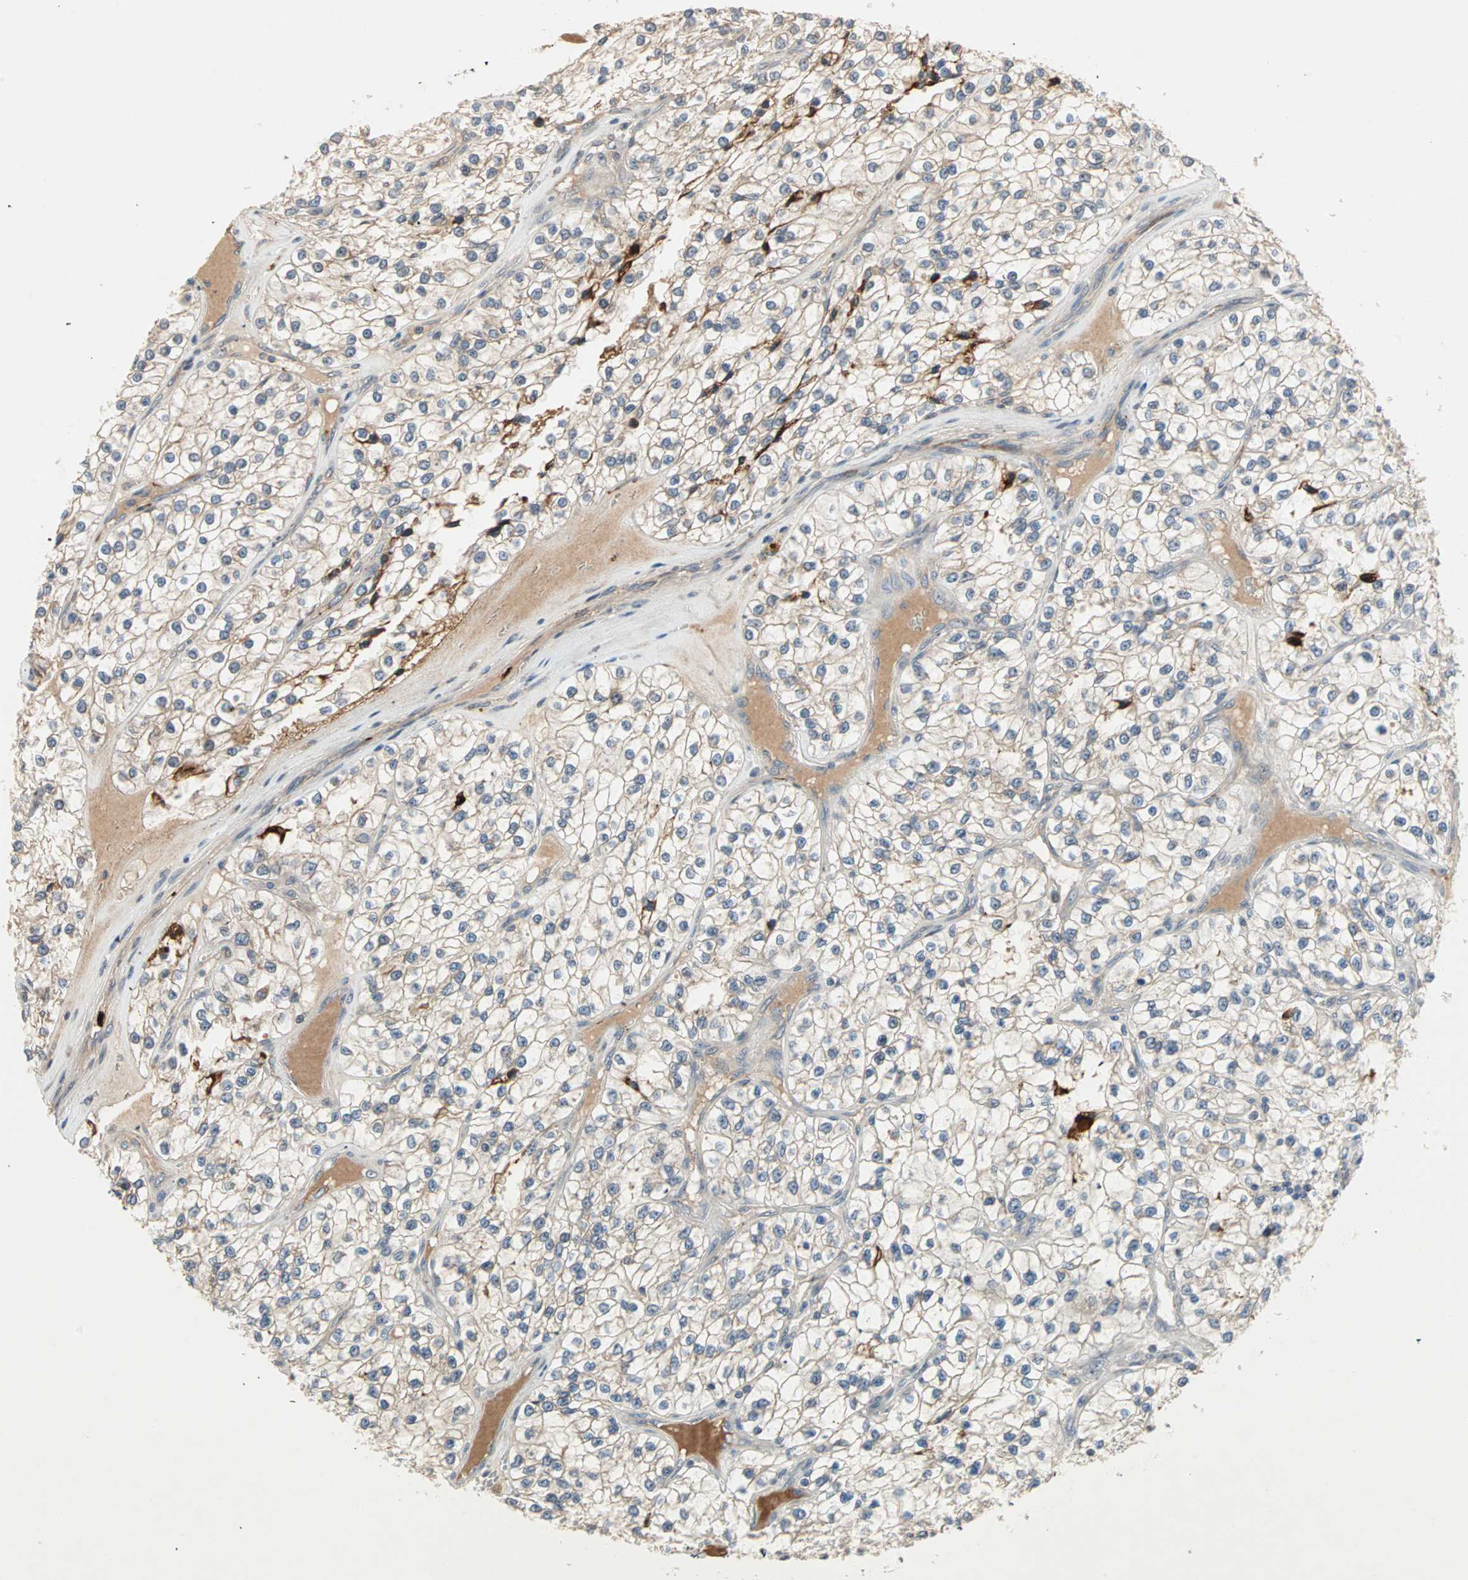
{"staining": {"intensity": "negative", "quantity": "none", "location": "none"}, "tissue": "renal cancer", "cell_type": "Tumor cells", "image_type": "cancer", "snomed": [{"axis": "morphology", "description": "Adenocarcinoma, NOS"}, {"axis": "topography", "description": "Kidney"}], "caption": "This photomicrograph is of renal adenocarcinoma stained with immunohistochemistry (IHC) to label a protein in brown with the nuclei are counter-stained blue. There is no expression in tumor cells.", "gene": "PROS1", "patient": {"sex": "female", "age": 57}}